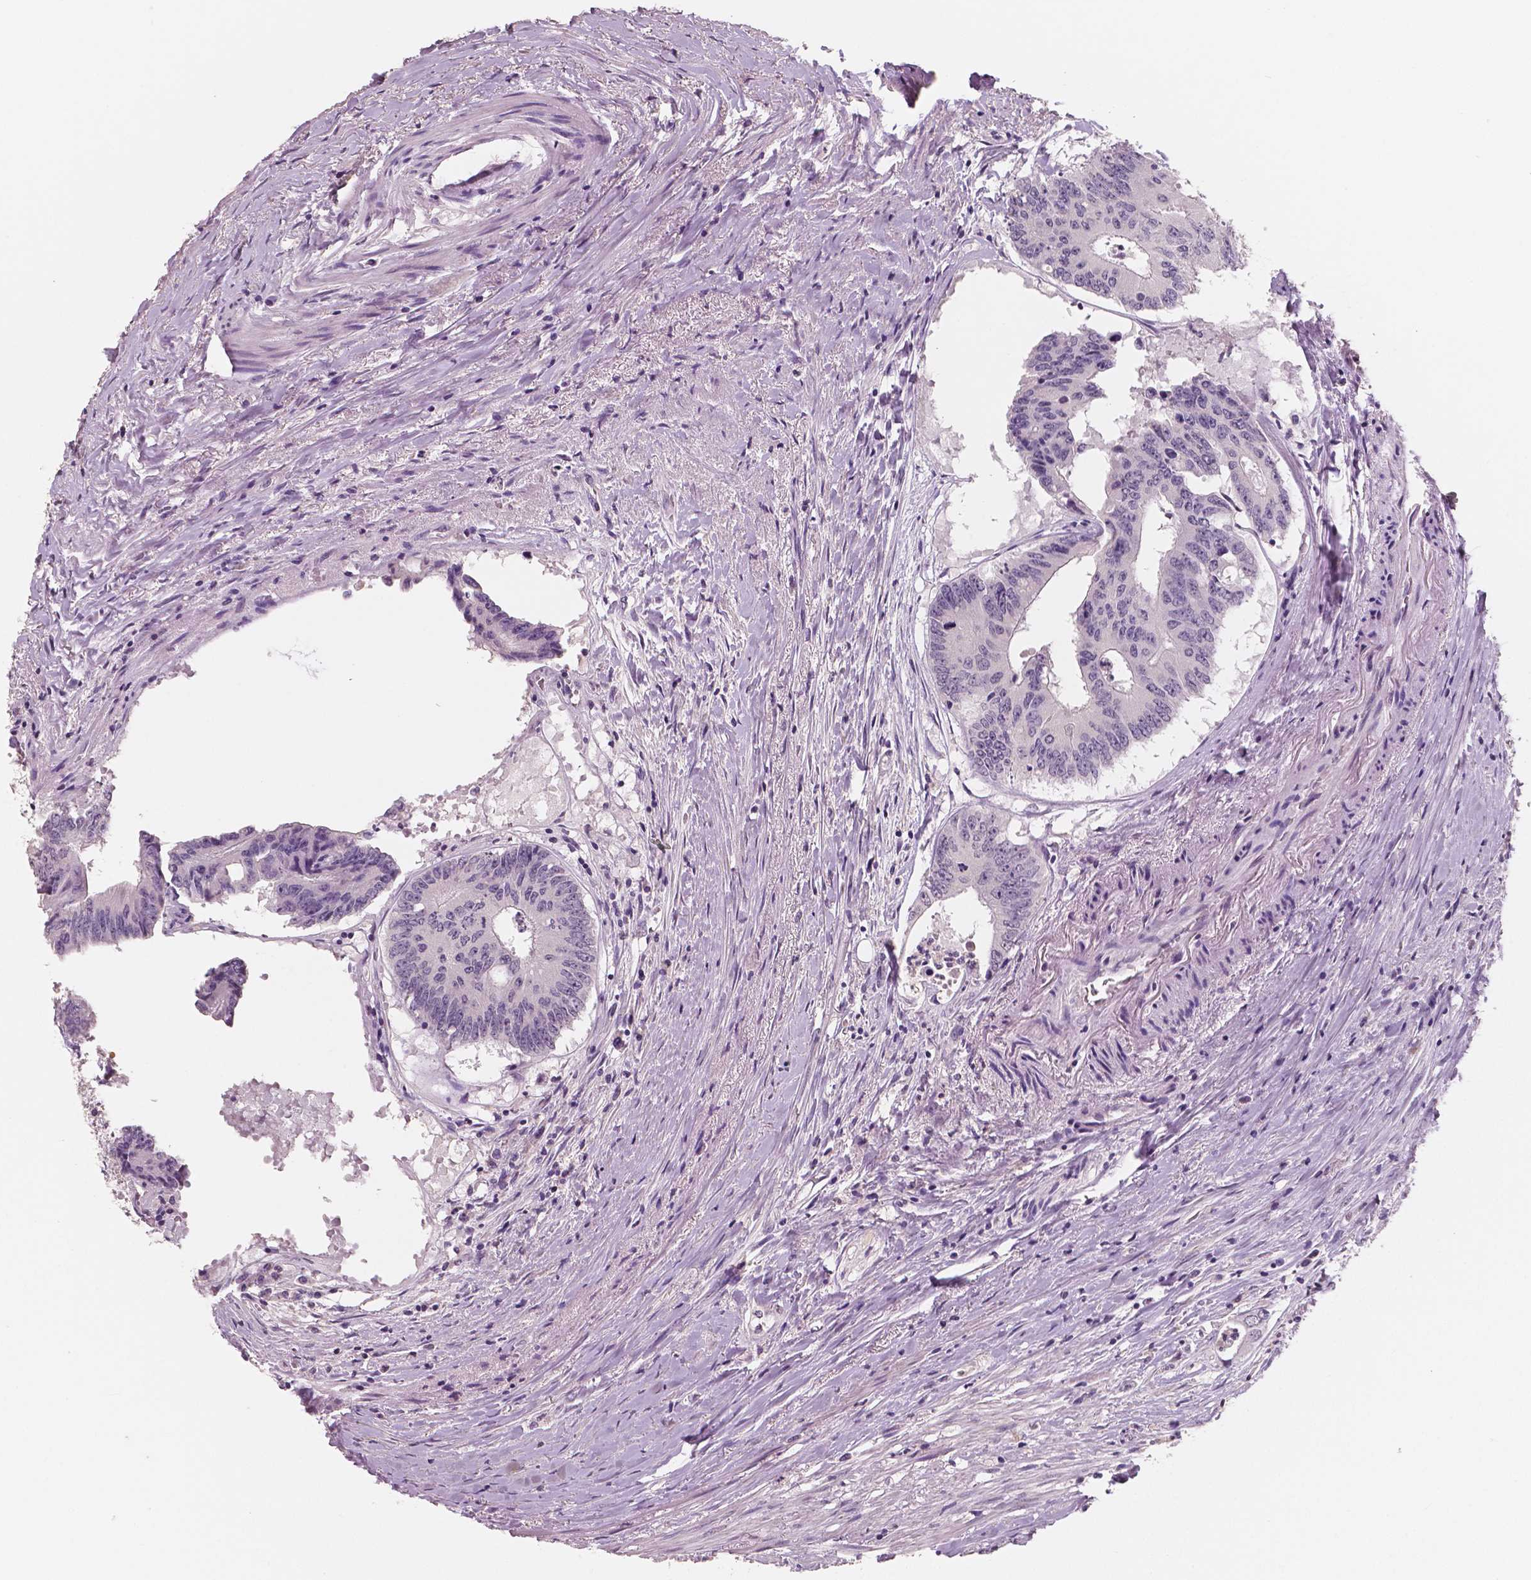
{"staining": {"intensity": "negative", "quantity": "none", "location": "none"}, "tissue": "colorectal cancer", "cell_type": "Tumor cells", "image_type": "cancer", "snomed": [{"axis": "morphology", "description": "Adenocarcinoma, NOS"}, {"axis": "topography", "description": "Rectum"}], "caption": "Immunohistochemistry (IHC) image of neoplastic tissue: human adenocarcinoma (colorectal) stained with DAB (3,3'-diaminobenzidine) exhibits no significant protein staining in tumor cells.", "gene": "NECAB1", "patient": {"sex": "male", "age": 59}}